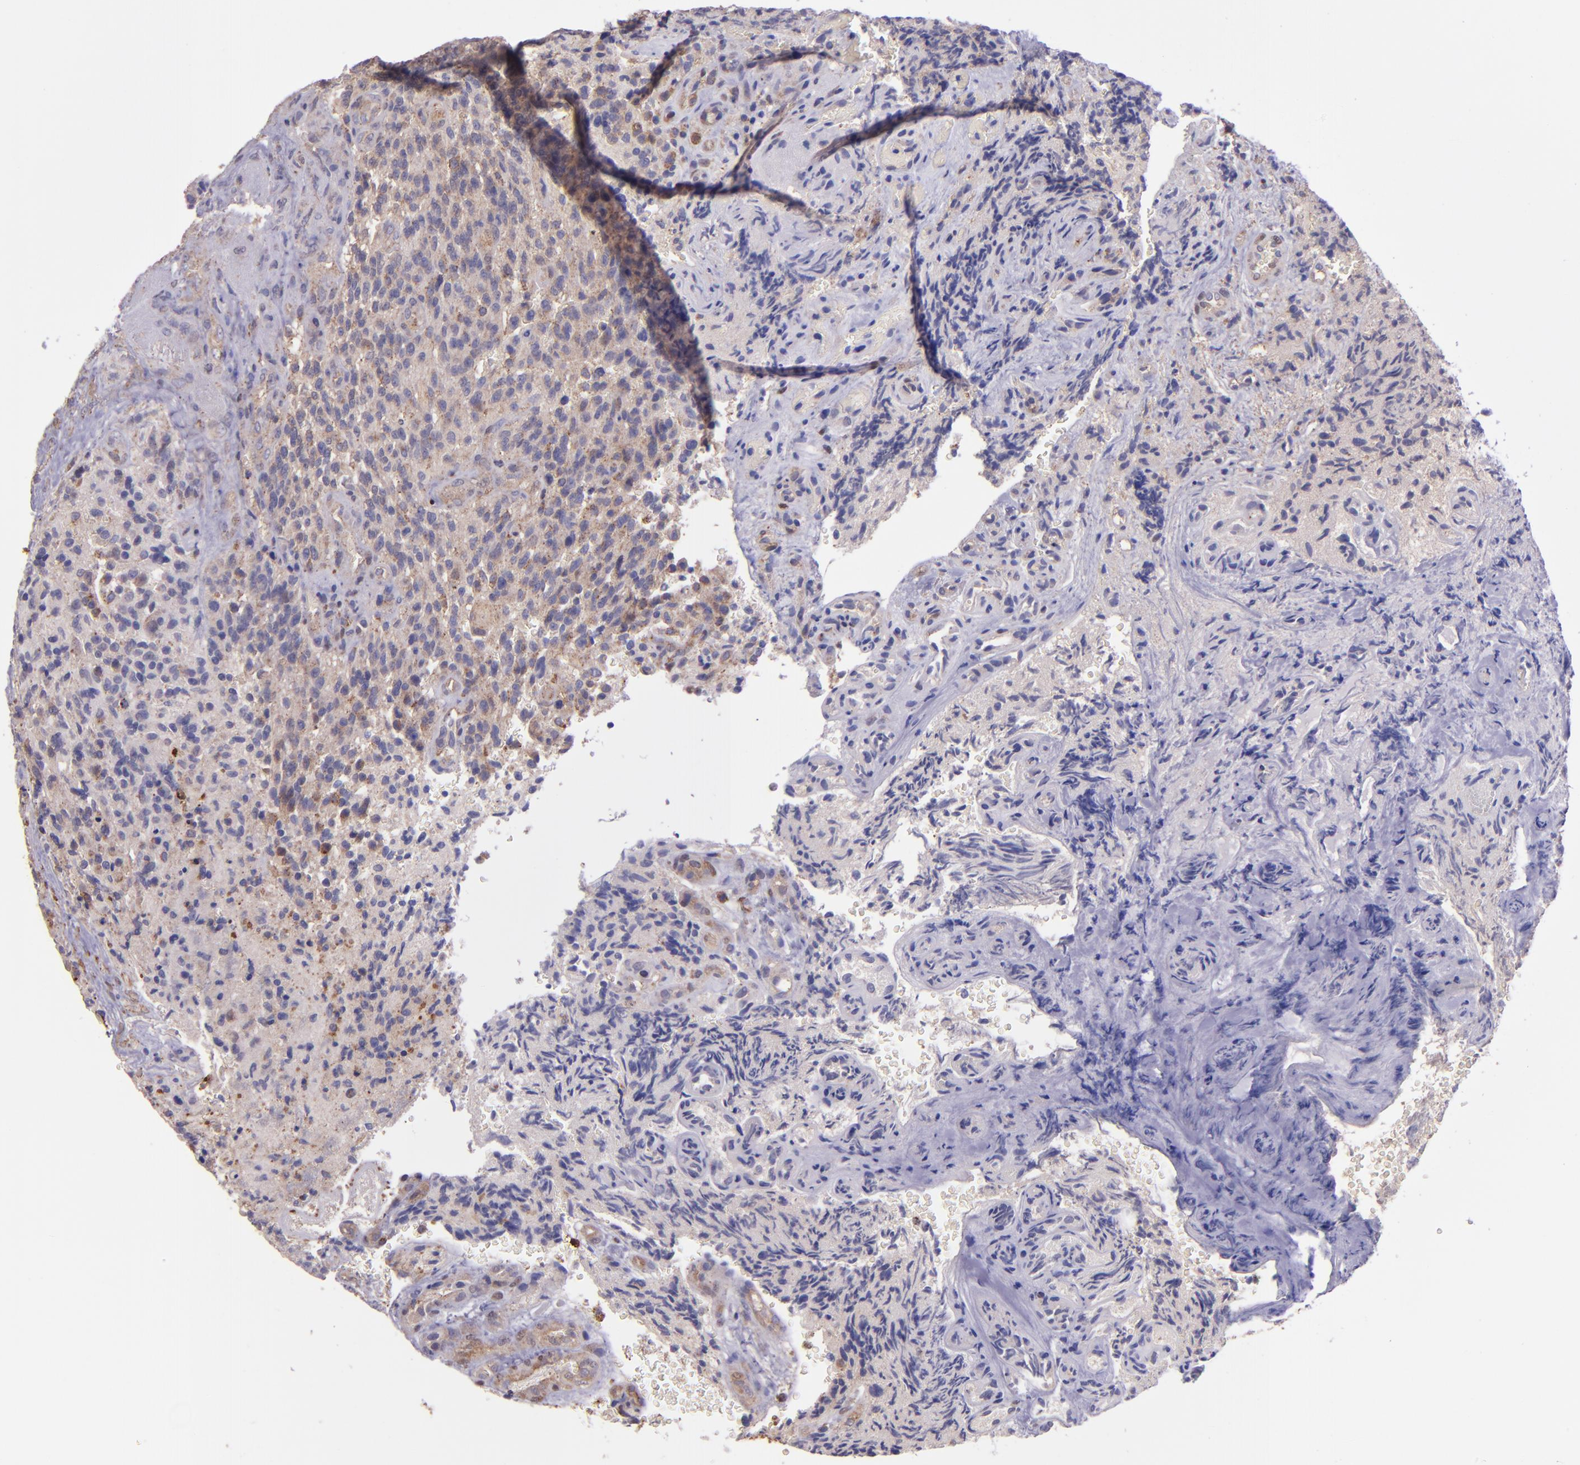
{"staining": {"intensity": "weak", "quantity": ">75%", "location": "cytoplasmic/membranous"}, "tissue": "glioma", "cell_type": "Tumor cells", "image_type": "cancer", "snomed": [{"axis": "morphology", "description": "Normal tissue, NOS"}, {"axis": "morphology", "description": "Glioma, malignant, High grade"}, {"axis": "topography", "description": "Cerebral cortex"}], "caption": "Immunohistochemical staining of human malignant glioma (high-grade) exhibits weak cytoplasmic/membranous protein positivity in about >75% of tumor cells.", "gene": "WASHC1", "patient": {"sex": "male", "age": 56}}